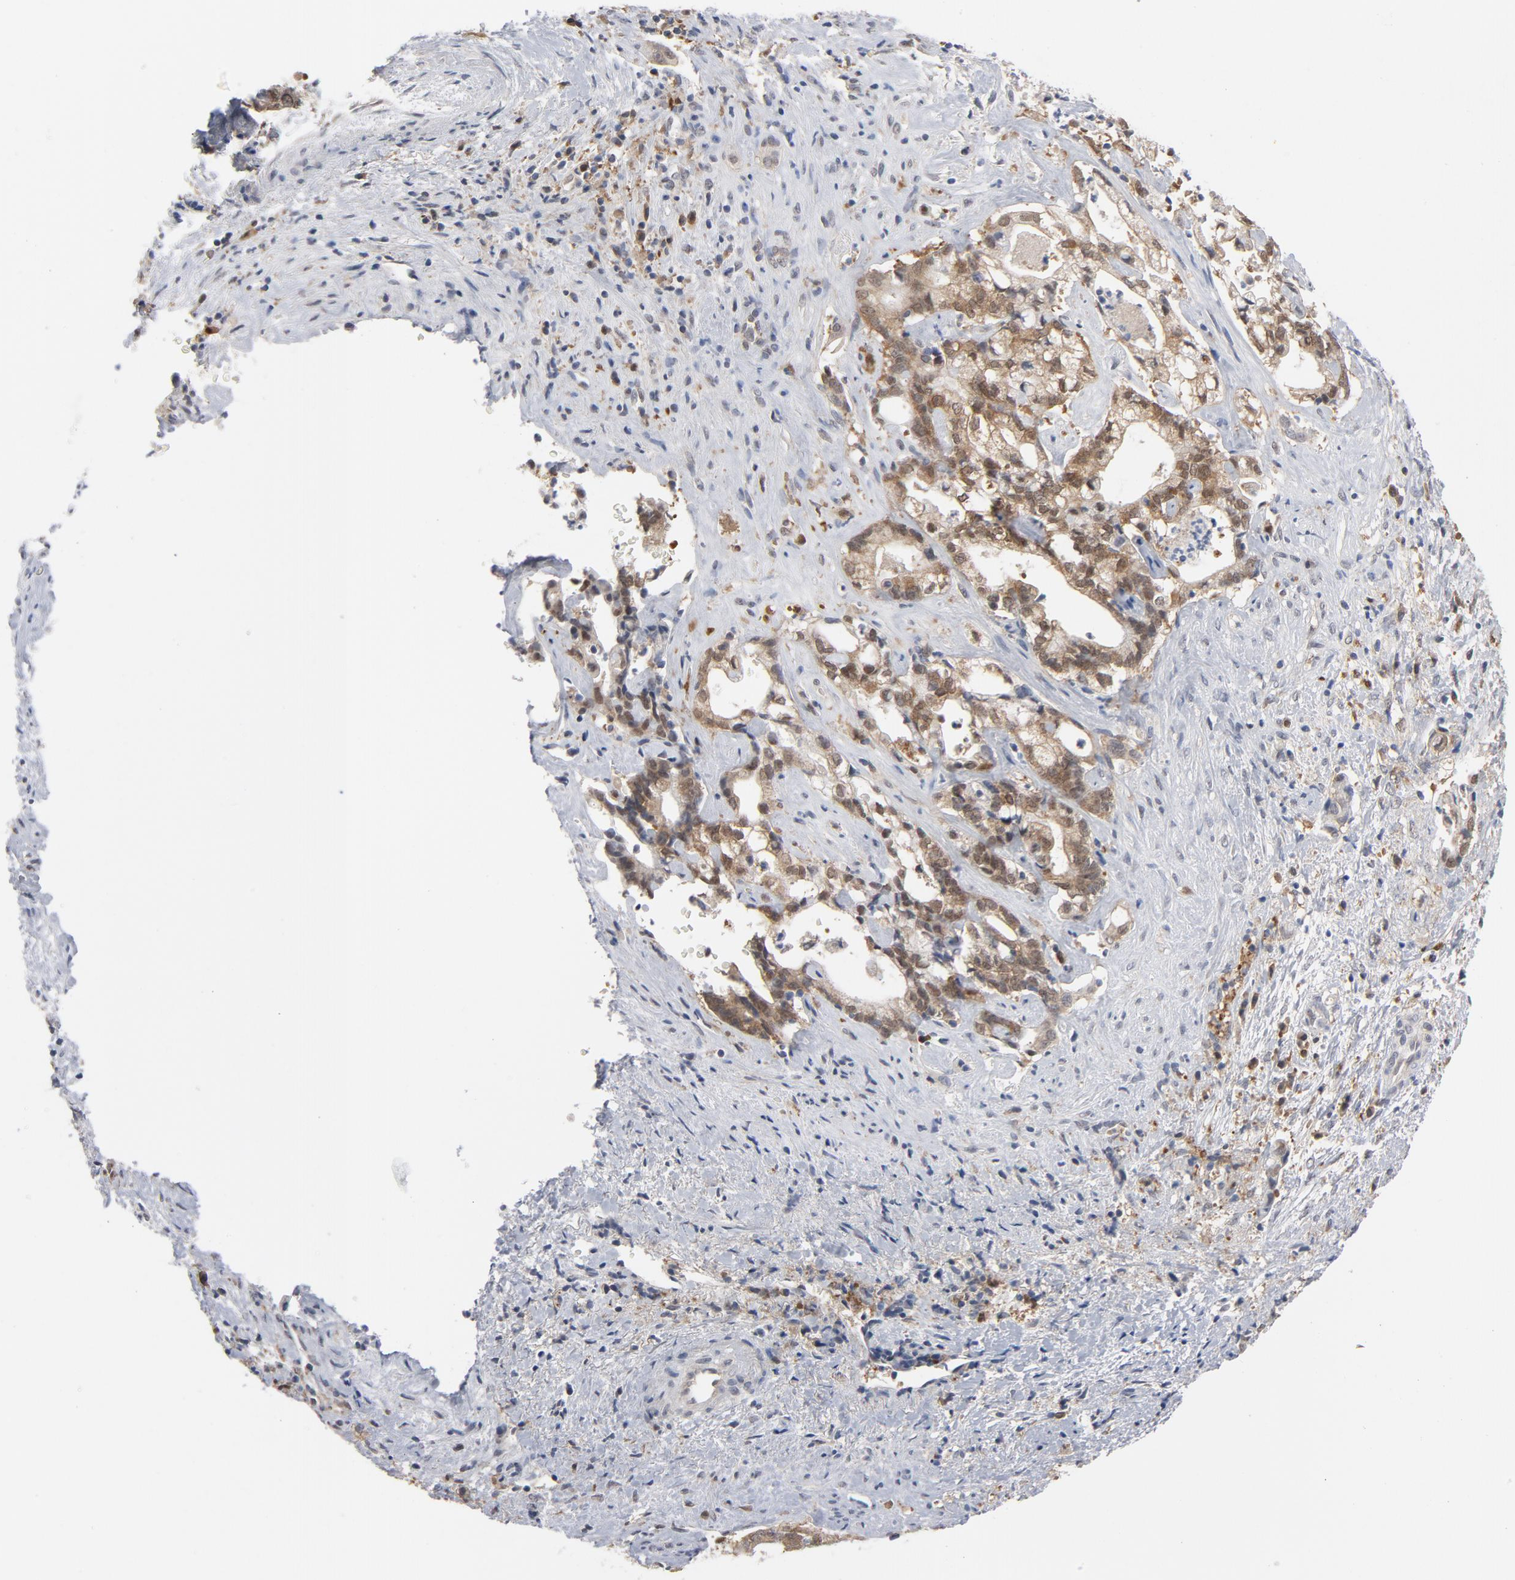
{"staining": {"intensity": "moderate", "quantity": ">75%", "location": "cytoplasmic/membranous,nuclear"}, "tissue": "liver cancer", "cell_type": "Tumor cells", "image_type": "cancer", "snomed": [{"axis": "morphology", "description": "Cholangiocarcinoma"}, {"axis": "topography", "description": "Liver"}], "caption": "Liver cancer (cholangiocarcinoma) was stained to show a protein in brown. There is medium levels of moderate cytoplasmic/membranous and nuclear positivity in about >75% of tumor cells.", "gene": "PRDX1", "patient": {"sex": "male", "age": 57}}